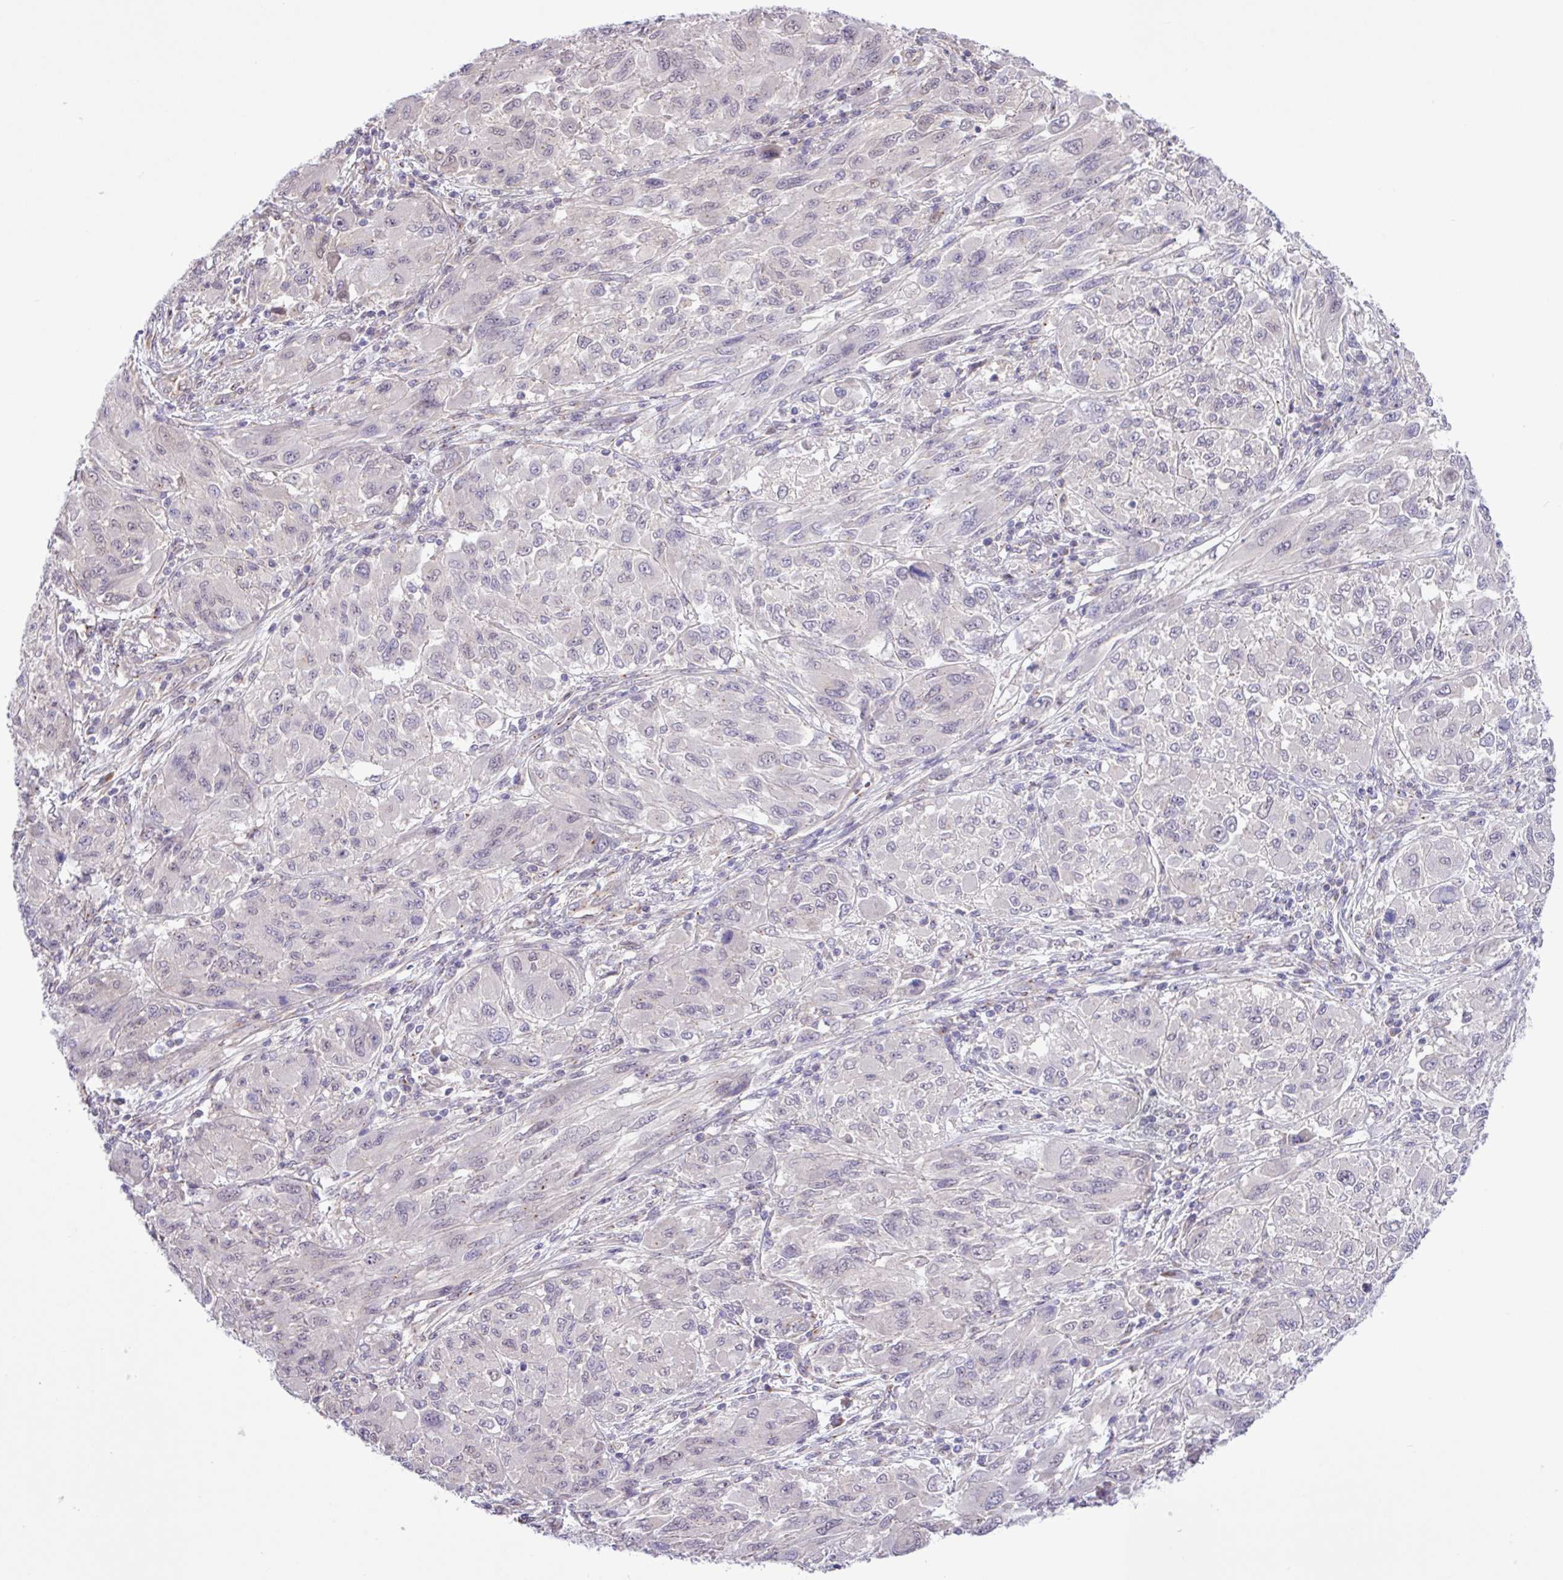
{"staining": {"intensity": "negative", "quantity": "none", "location": "none"}, "tissue": "melanoma", "cell_type": "Tumor cells", "image_type": "cancer", "snomed": [{"axis": "morphology", "description": "Malignant melanoma, NOS"}, {"axis": "topography", "description": "Skin"}], "caption": "Image shows no significant protein expression in tumor cells of malignant melanoma.", "gene": "SPINK8", "patient": {"sex": "female", "age": 91}}